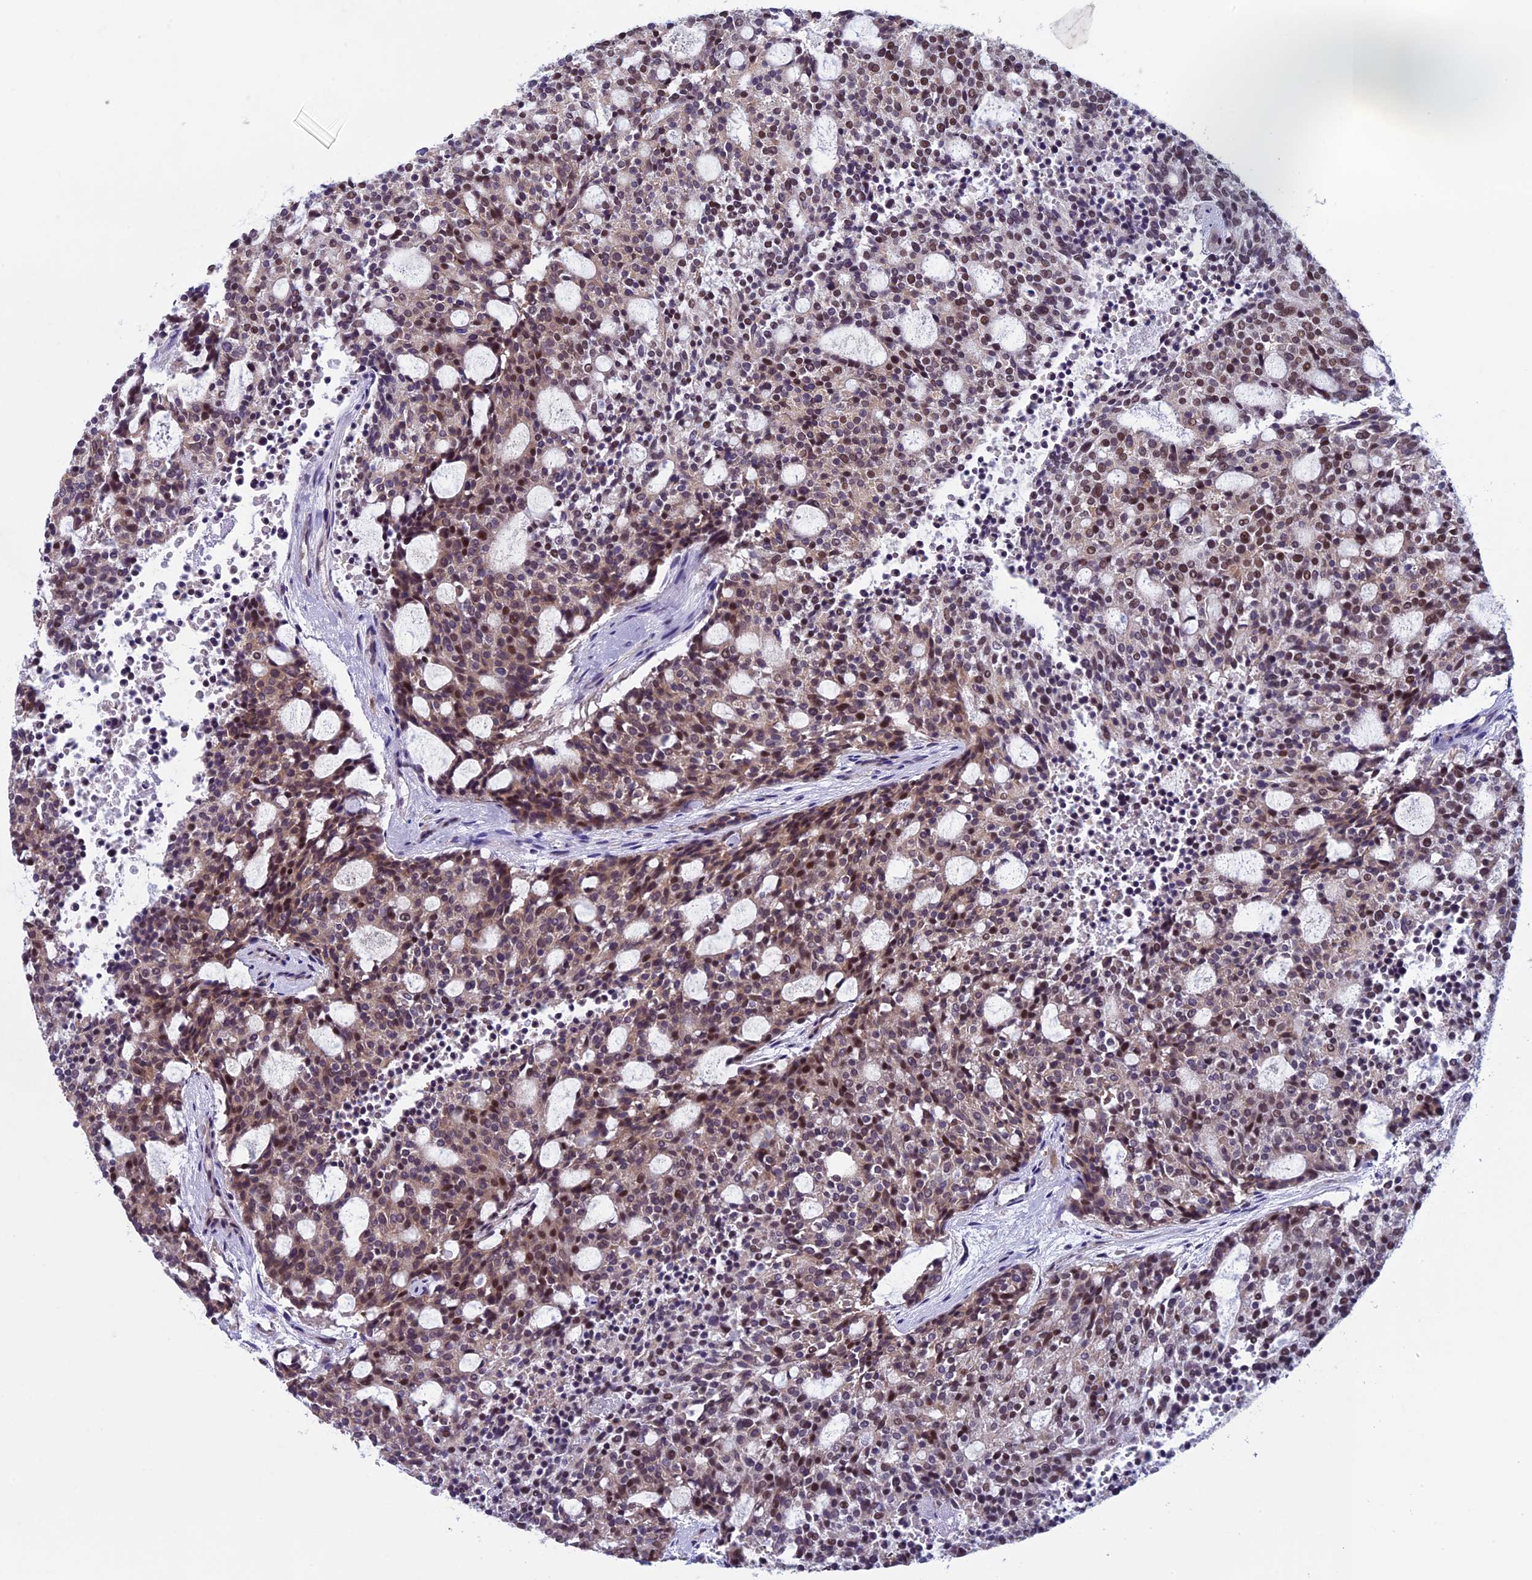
{"staining": {"intensity": "moderate", "quantity": "25%-75%", "location": "cytoplasmic/membranous,nuclear"}, "tissue": "carcinoid", "cell_type": "Tumor cells", "image_type": "cancer", "snomed": [{"axis": "morphology", "description": "Carcinoid, malignant, NOS"}, {"axis": "topography", "description": "Pancreas"}], "caption": "Malignant carcinoid stained for a protein (brown) exhibits moderate cytoplasmic/membranous and nuclear positive staining in approximately 25%-75% of tumor cells.", "gene": "RNF40", "patient": {"sex": "female", "age": 54}}